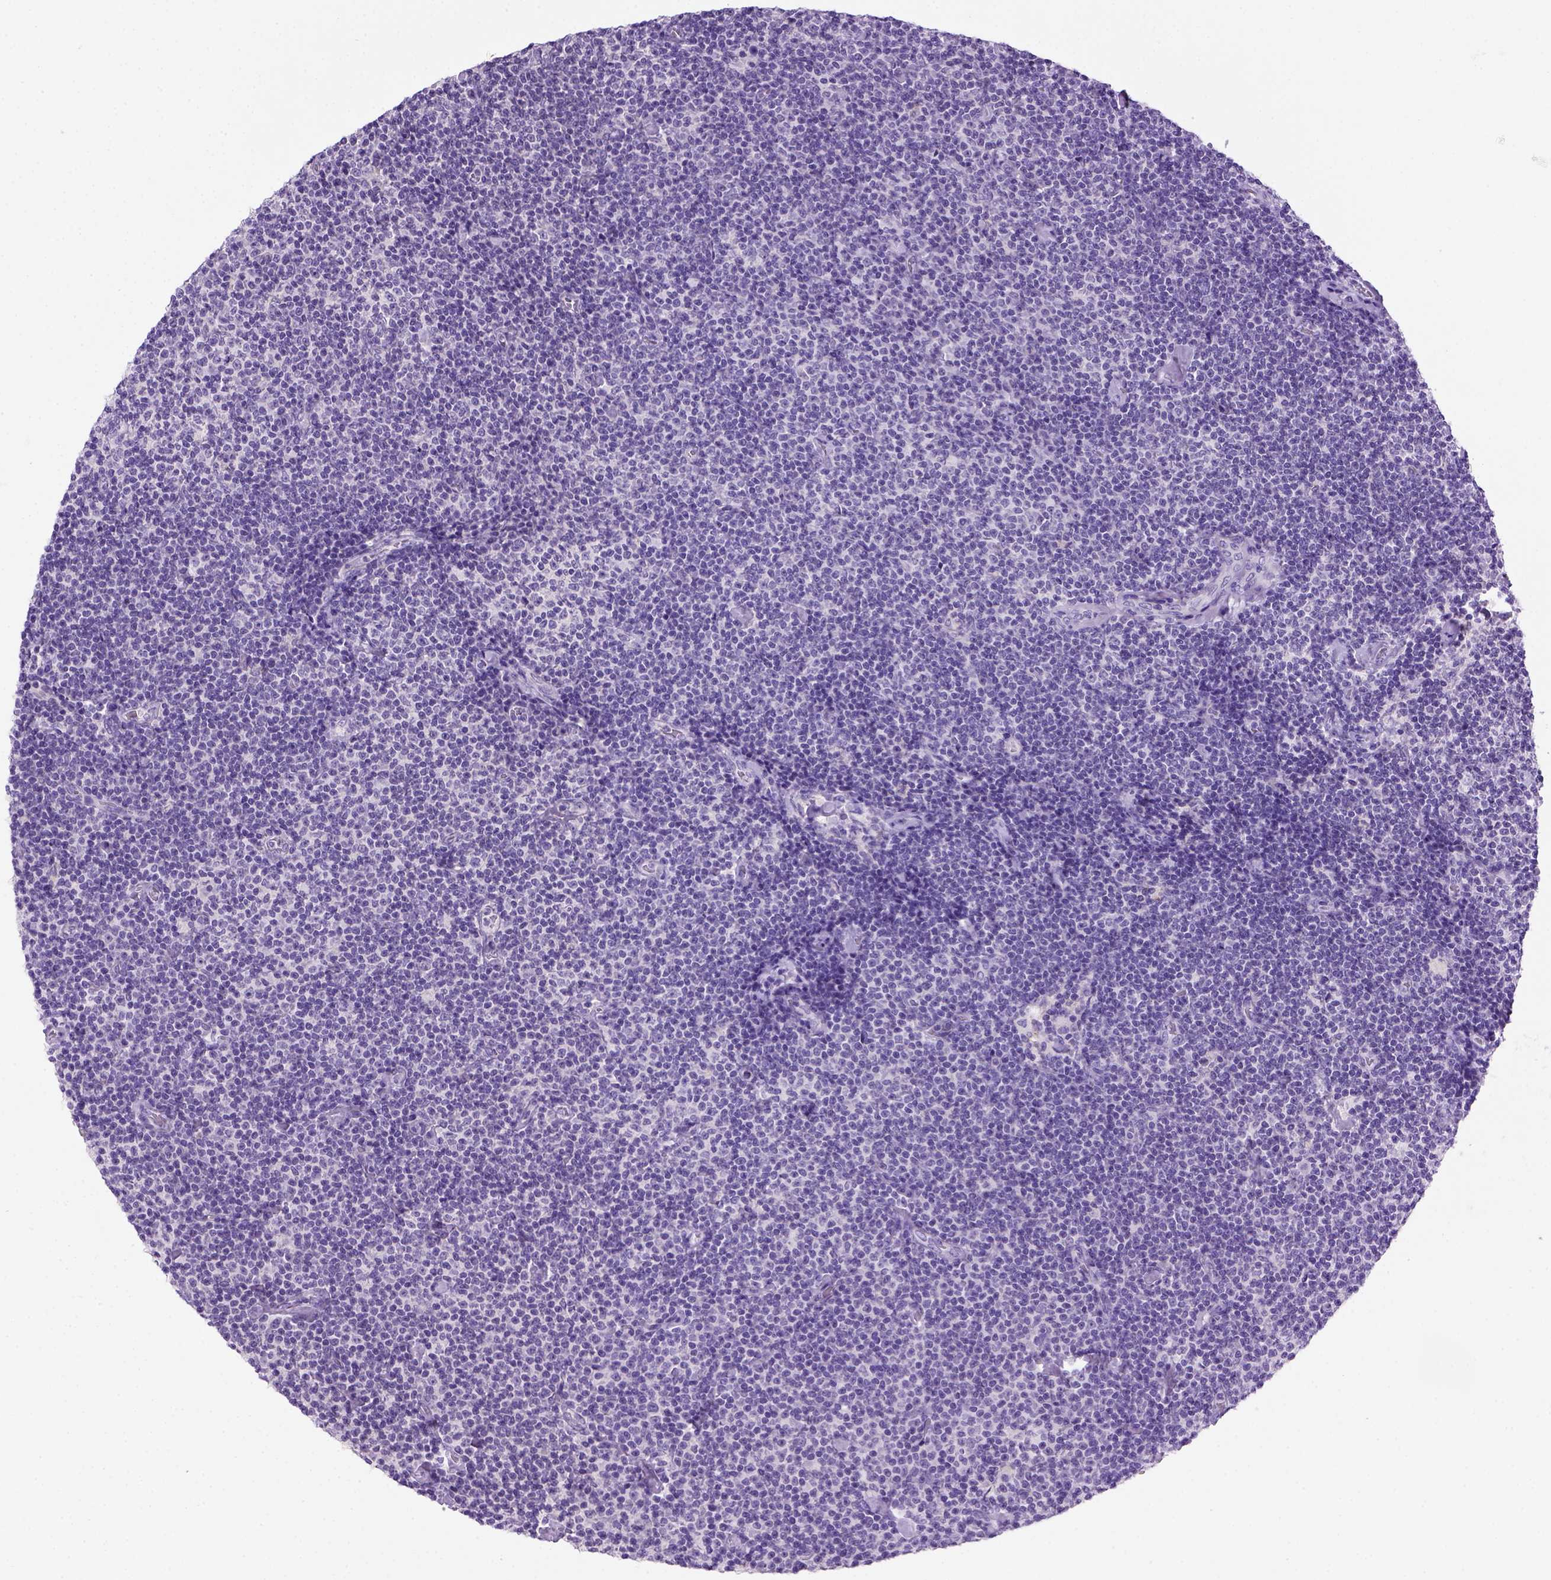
{"staining": {"intensity": "negative", "quantity": "none", "location": "none"}, "tissue": "lymphoma", "cell_type": "Tumor cells", "image_type": "cancer", "snomed": [{"axis": "morphology", "description": "Malignant lymphoma, non-Hodgkin's type, Low grade"}, {"axis": "topography", "description": "Lymph node"}], "caption": "A photomicrograph of lymphoma stained for a protein displays no brown staining in tumor cells. (Stains: DAB IHC with hematoxylin counter stain, Microscopy: brightfield microscopy at high magnification).", "gene": "CDH1", "patient": {"sex": "male", "age": 81}}